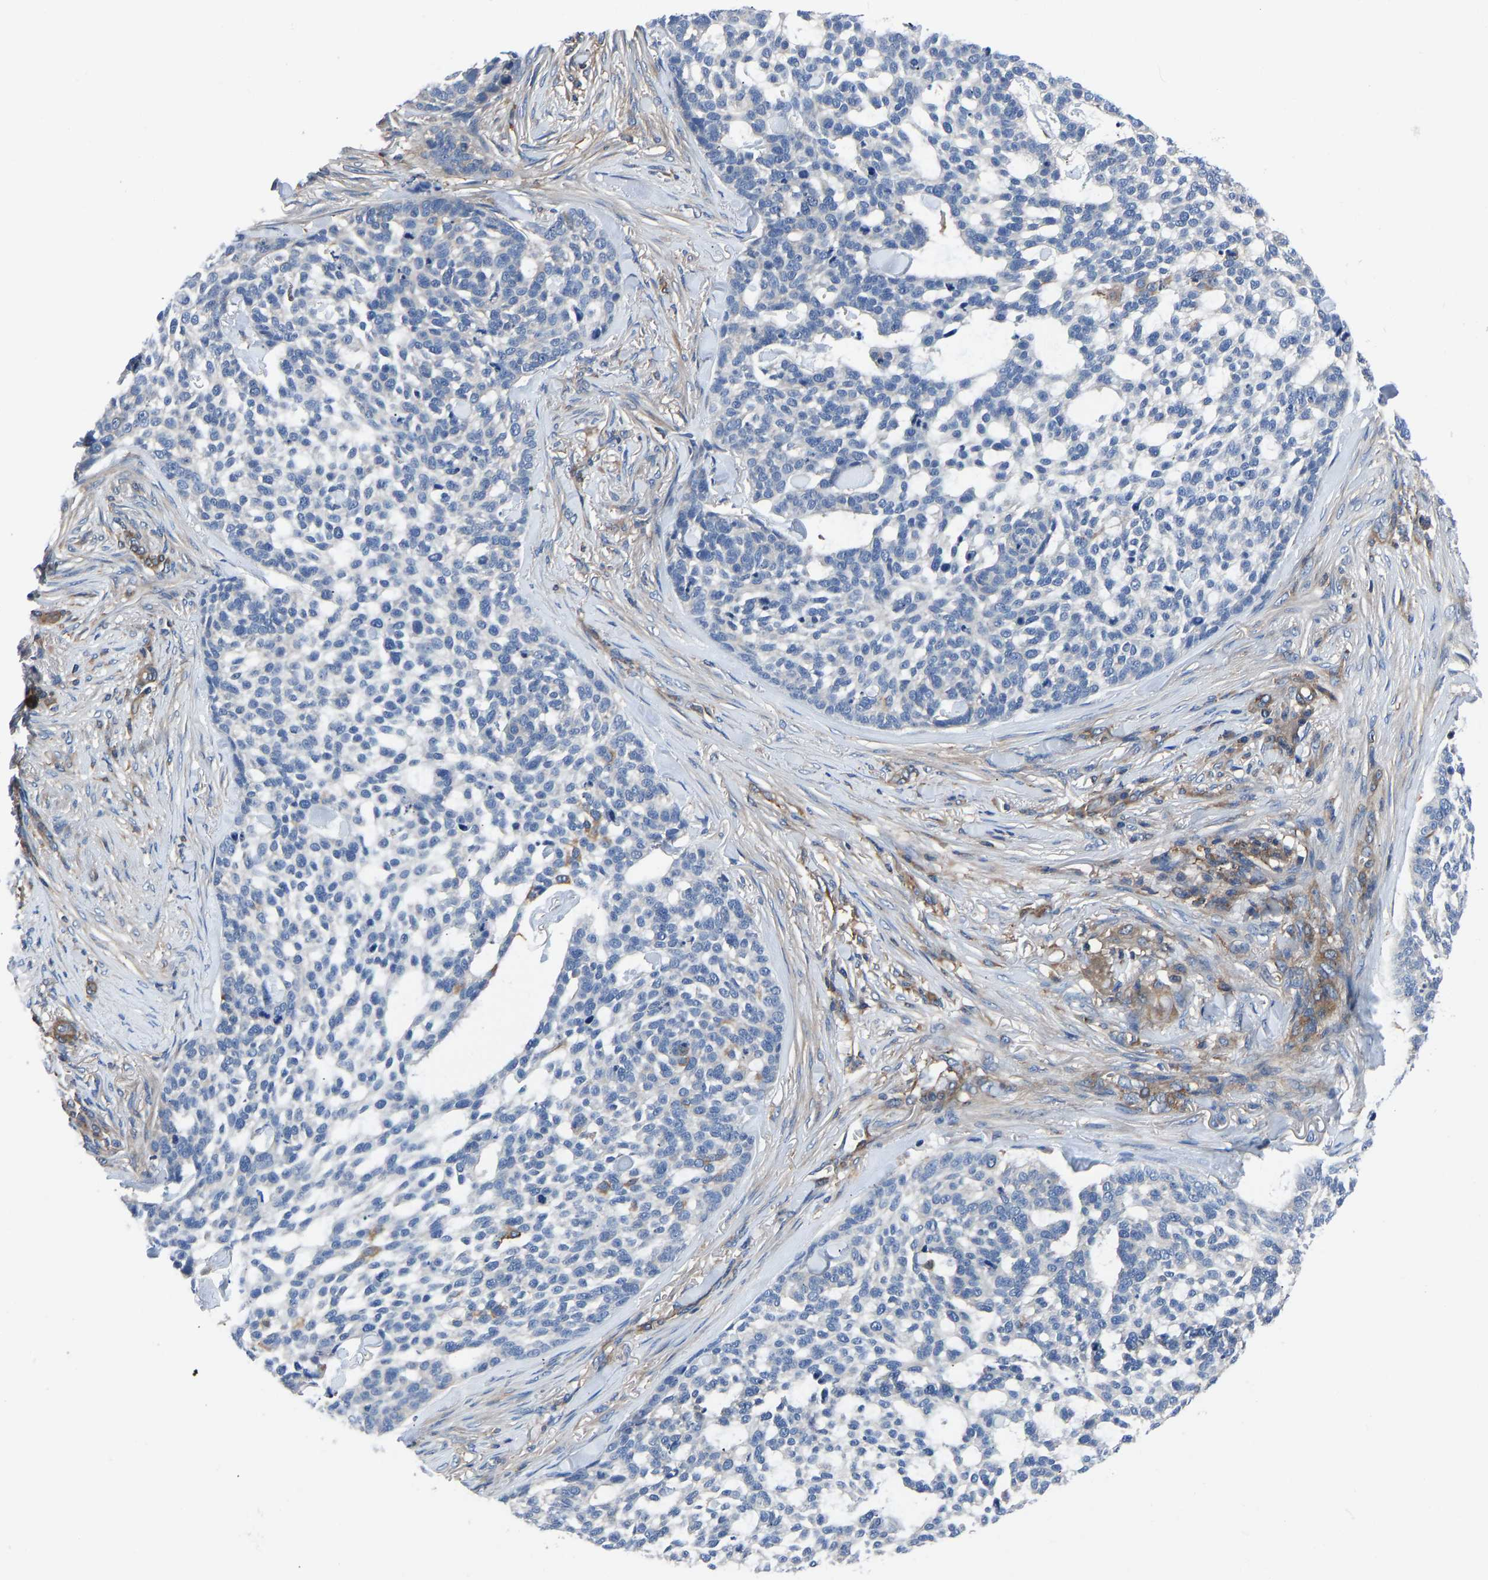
{"staining": {"intensity": "negative", "quantity": "none", "location": "none"}, "tissue": "skin cancer", "cell_type": "Tumor cells", "image_type": "cancer", "snomed": [{"axis": "morphology", "description": "Basal cell carcinoma"}, {"axis": "topography", "description": "Skin"}], "caption": "Immunohistochemistry (IHC) photomicrograph of neoplastic tissue: skin cancer stained with DAB (3,3'-diaminobenzidine) displays no significant protein positivity in tumor cells.", "gene": "PRKAR1A", "patient": {"sex": "female", "age": 64}}